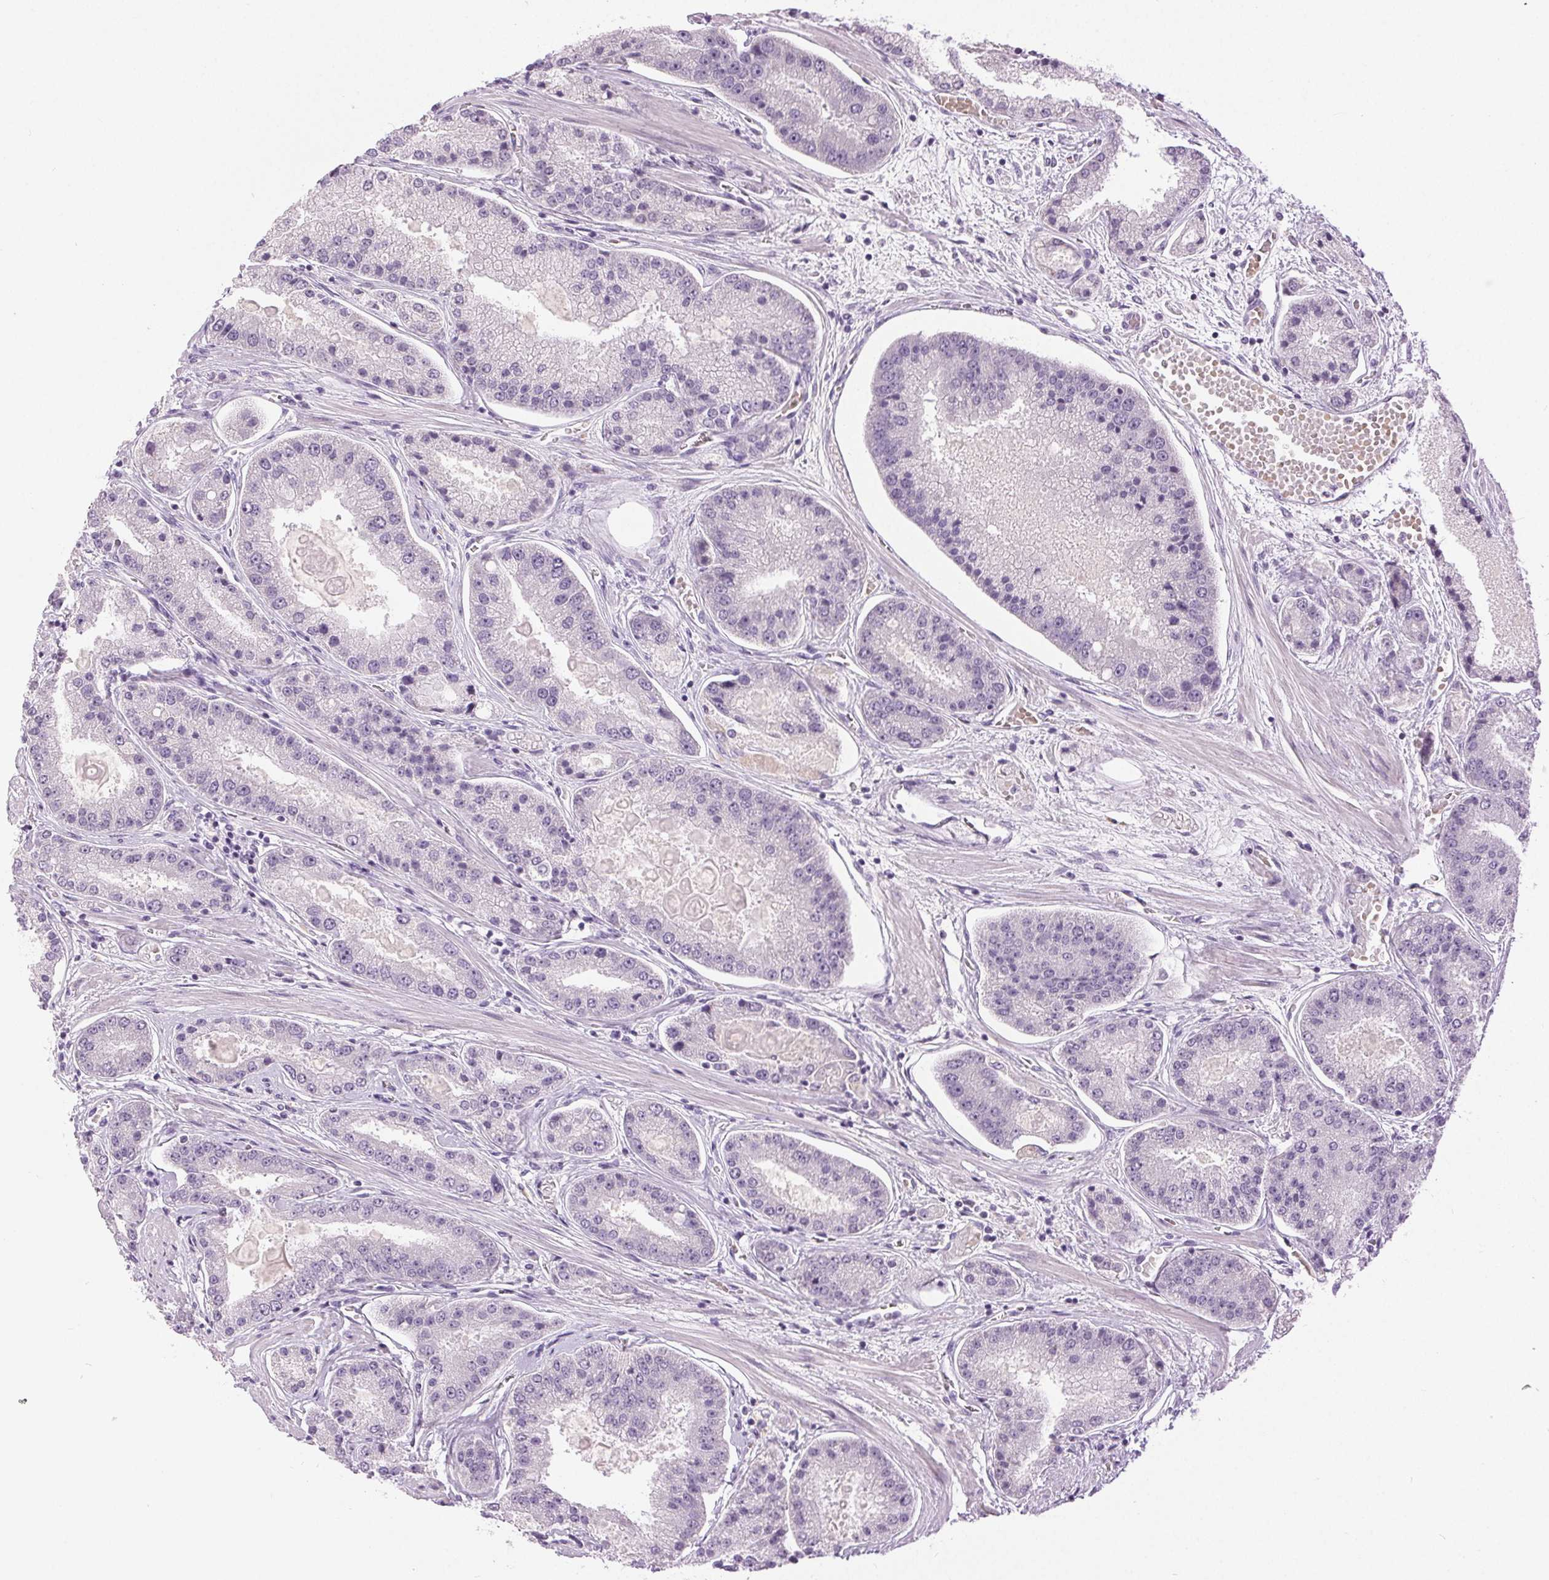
{"staining": {"intensity": "negative", "quantity": "none", "location": "none"}, "tissue": "prostate cancer", "cell_type": "Tumor cells", "image_type": "cancer", "snomed": [{"axis": "morphology", "description": "Adenocarcinoma, High grade"}, {"axis": "topography", "description": "Prostate"}], "caption": "IHC image of neoplastic tissue: human adenocarcinoma (high-grade) (prostate) stained with DAB exhibits no significant protein staining in tumor cells. The staining was performed using DAB (3,3'-diaminobenzidine) to visualize the protein expression in brown, while the nuclei were stained in blue with hematoxylin (Magnification: 20x).", "gene": "DSG3", "patient": {"sex": "male", "age": 67}}